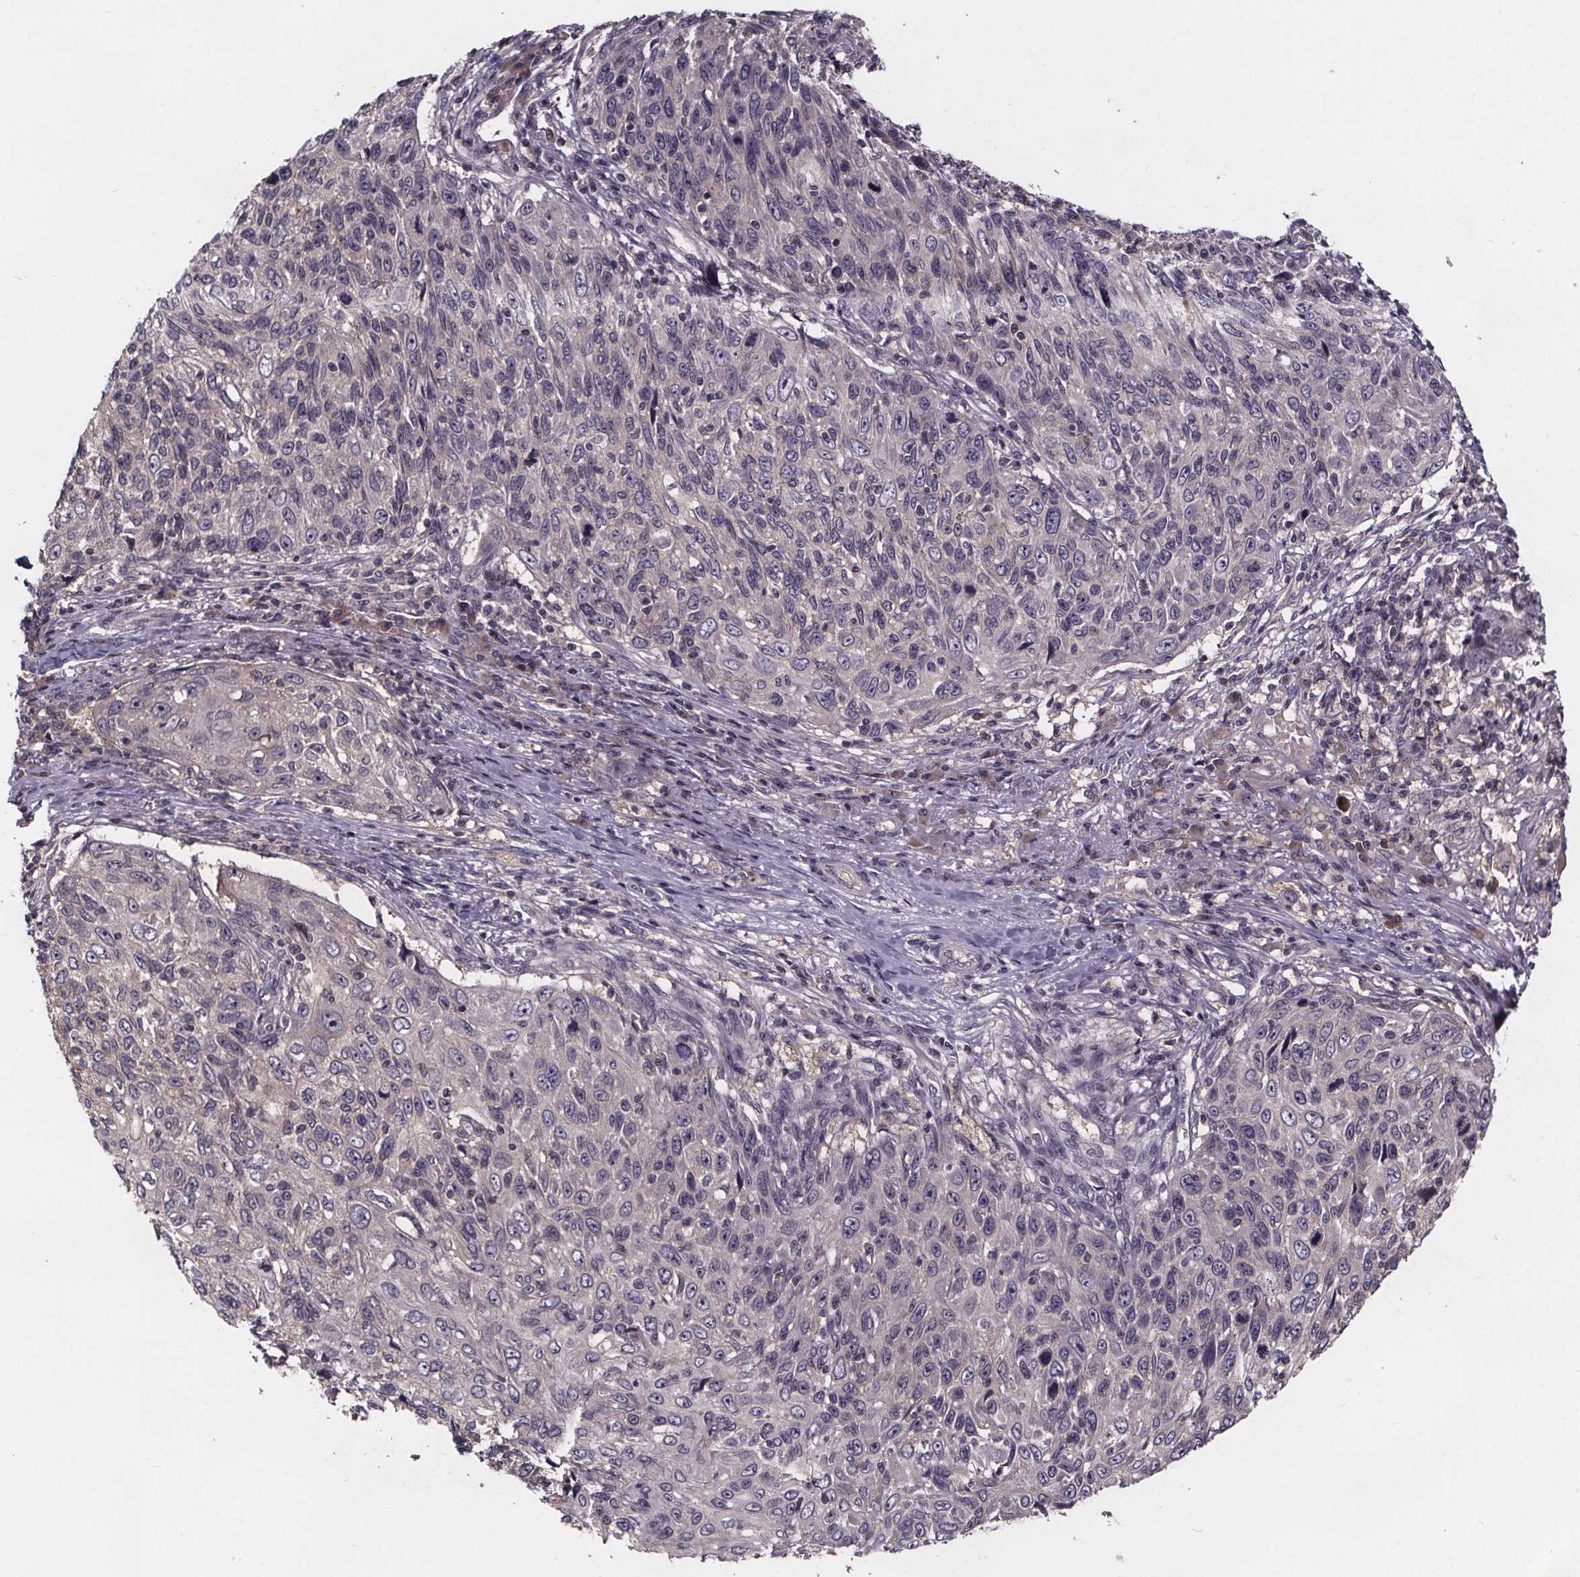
{"staining": {"intensity": "negative", "quantity": "none", "location": "none"}, "tissue": "skin cancer", "cell_type": "Tumor cells", "image_type": "cancer", "snomed": [{"axis": "morphology", "description": "Squamous cell carcinoma, NOS"}, {"axis": "topography", "description": "Skin"}], "caption": "Tumor cells are negative for brown protein staining in squamous cell carcinoma (skin). (DAB immunohistochemistry (IHC) with hematoxylin counter stain).", "gene": "SMIM1", "patient": {"sex": "male", "age": 92}}